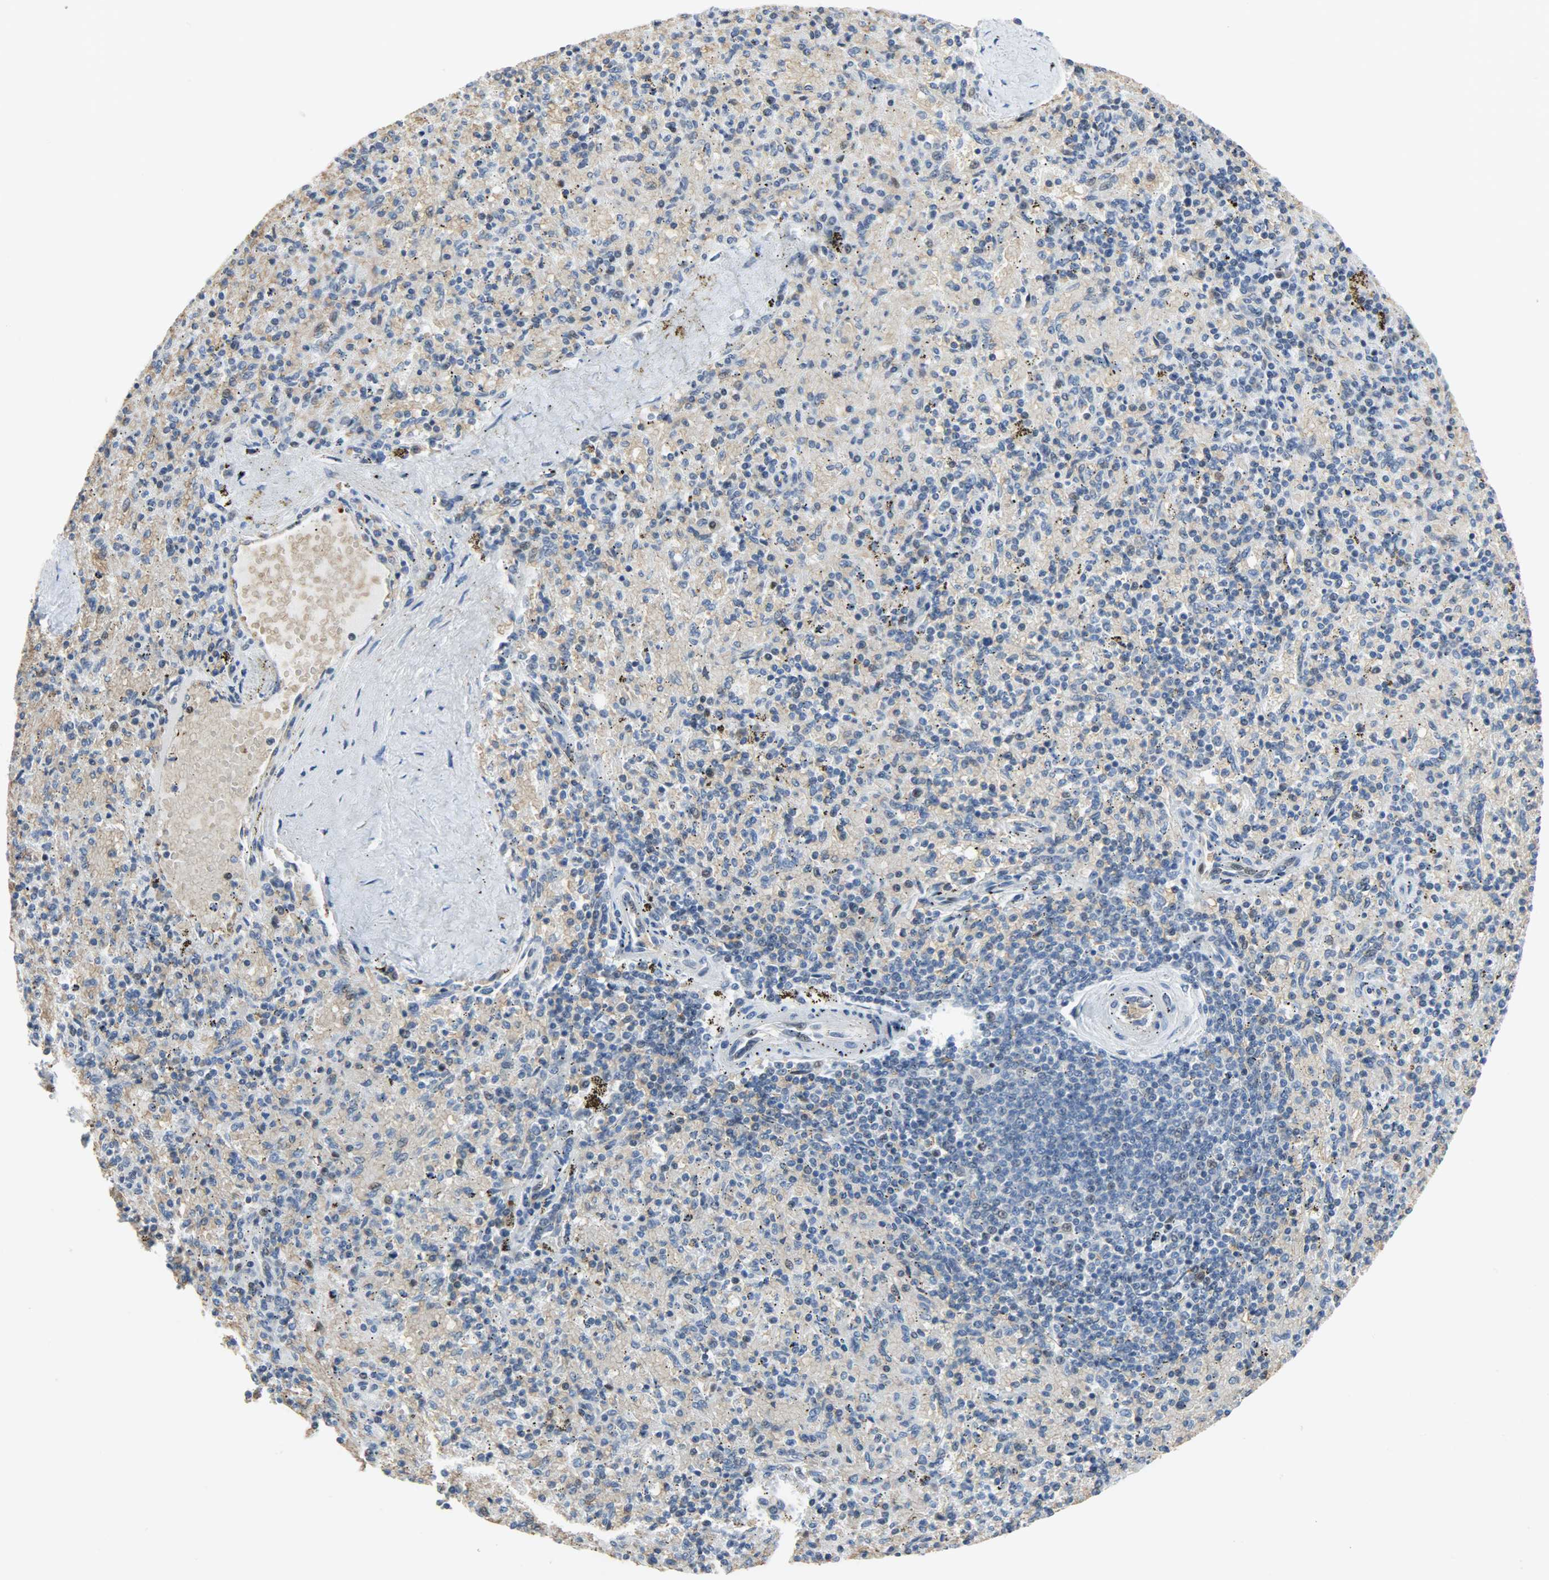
{"staining": {"intensity": "strong", "quantity": ">75%", "location": "cytoplasmic/membranous,nuclear"}, "tissue": "spleen", "cell_type": "Cells in red pulp", "image_type": "normal", "snomed": [{"axis": "morphology", "description": "Normal tissue, NOS"}, {"axis": "topography", "description": "Spleen"}], "caption": "Immunohistochemistry photomicrograph of unremarkable spleen: spleen stained using immunohistochemistry demonstrates high levels of strong protein expression localized specifically in the cytoplasmic/membranous,nuclear of cells in red pulp, appearing as a cytoplasmic/membranous,nuclear brown color.", "gene": "SNAI1", "patient": {"sex": "female", "age": 43}}